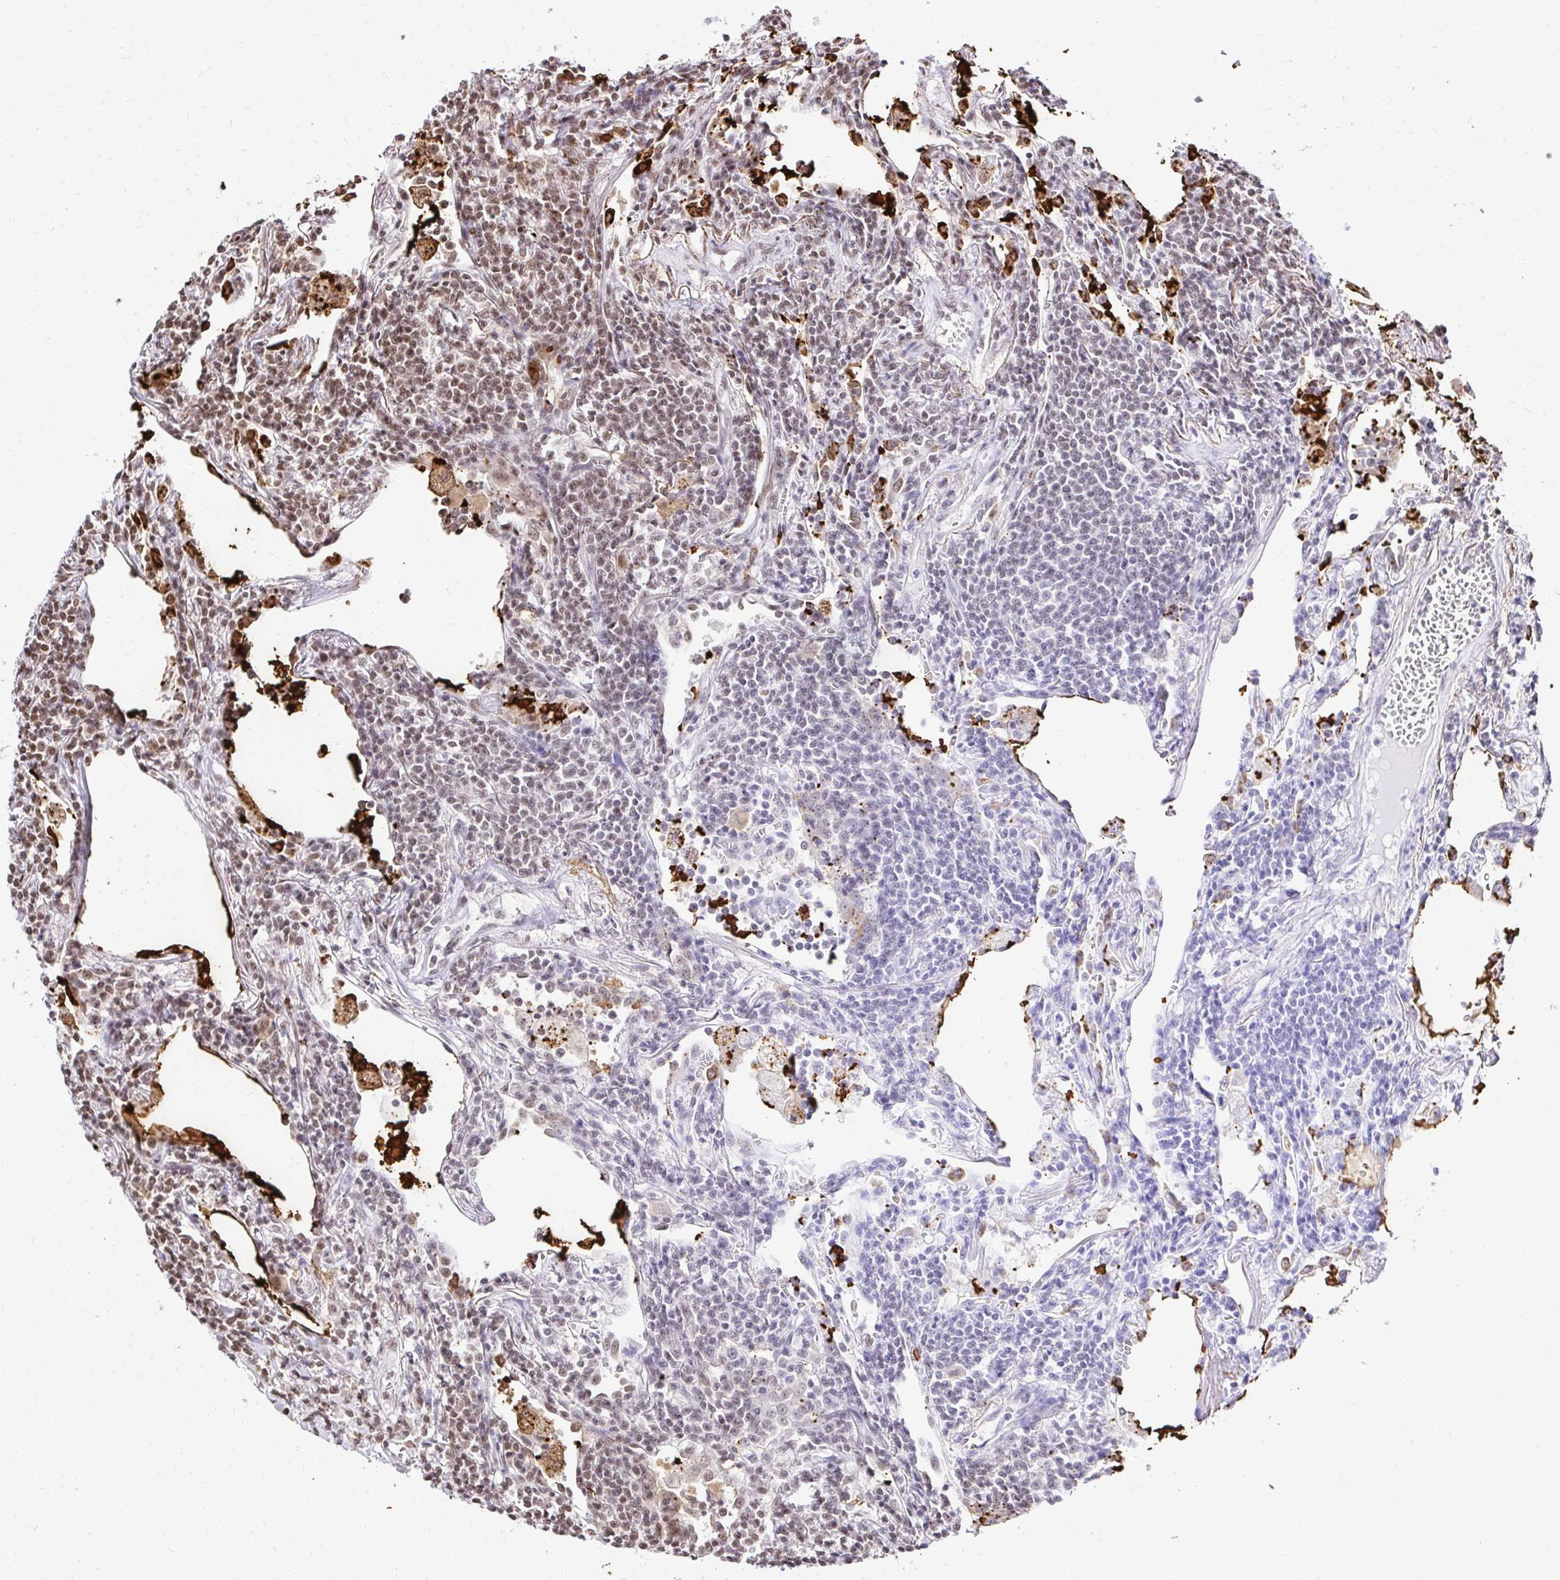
{"staining": {"intensity": "weak", "quantity": "25%-75%", "location": "nuclear"}, "tissue": "lymphoma", "cell_type": "Tumor cells", "image_type": "cancer", "snomed": [{"axis": "morphology", "description": "Malignant lymphoma, non-Hodgkin's type, Low grade"}, {"axis": "topography", "description": "Lung"}], "caption": "Immunohistochemistry (IHC) micrograph of neoplastic tissue: lymphoma stained using IHC reveals low levels of weak protein expression localized specifically in the nuclear of tumor cells, appearing as a nuclear brown color.", "gene": "GLYR1", "patient": {"sex": "female", "age": 71}}